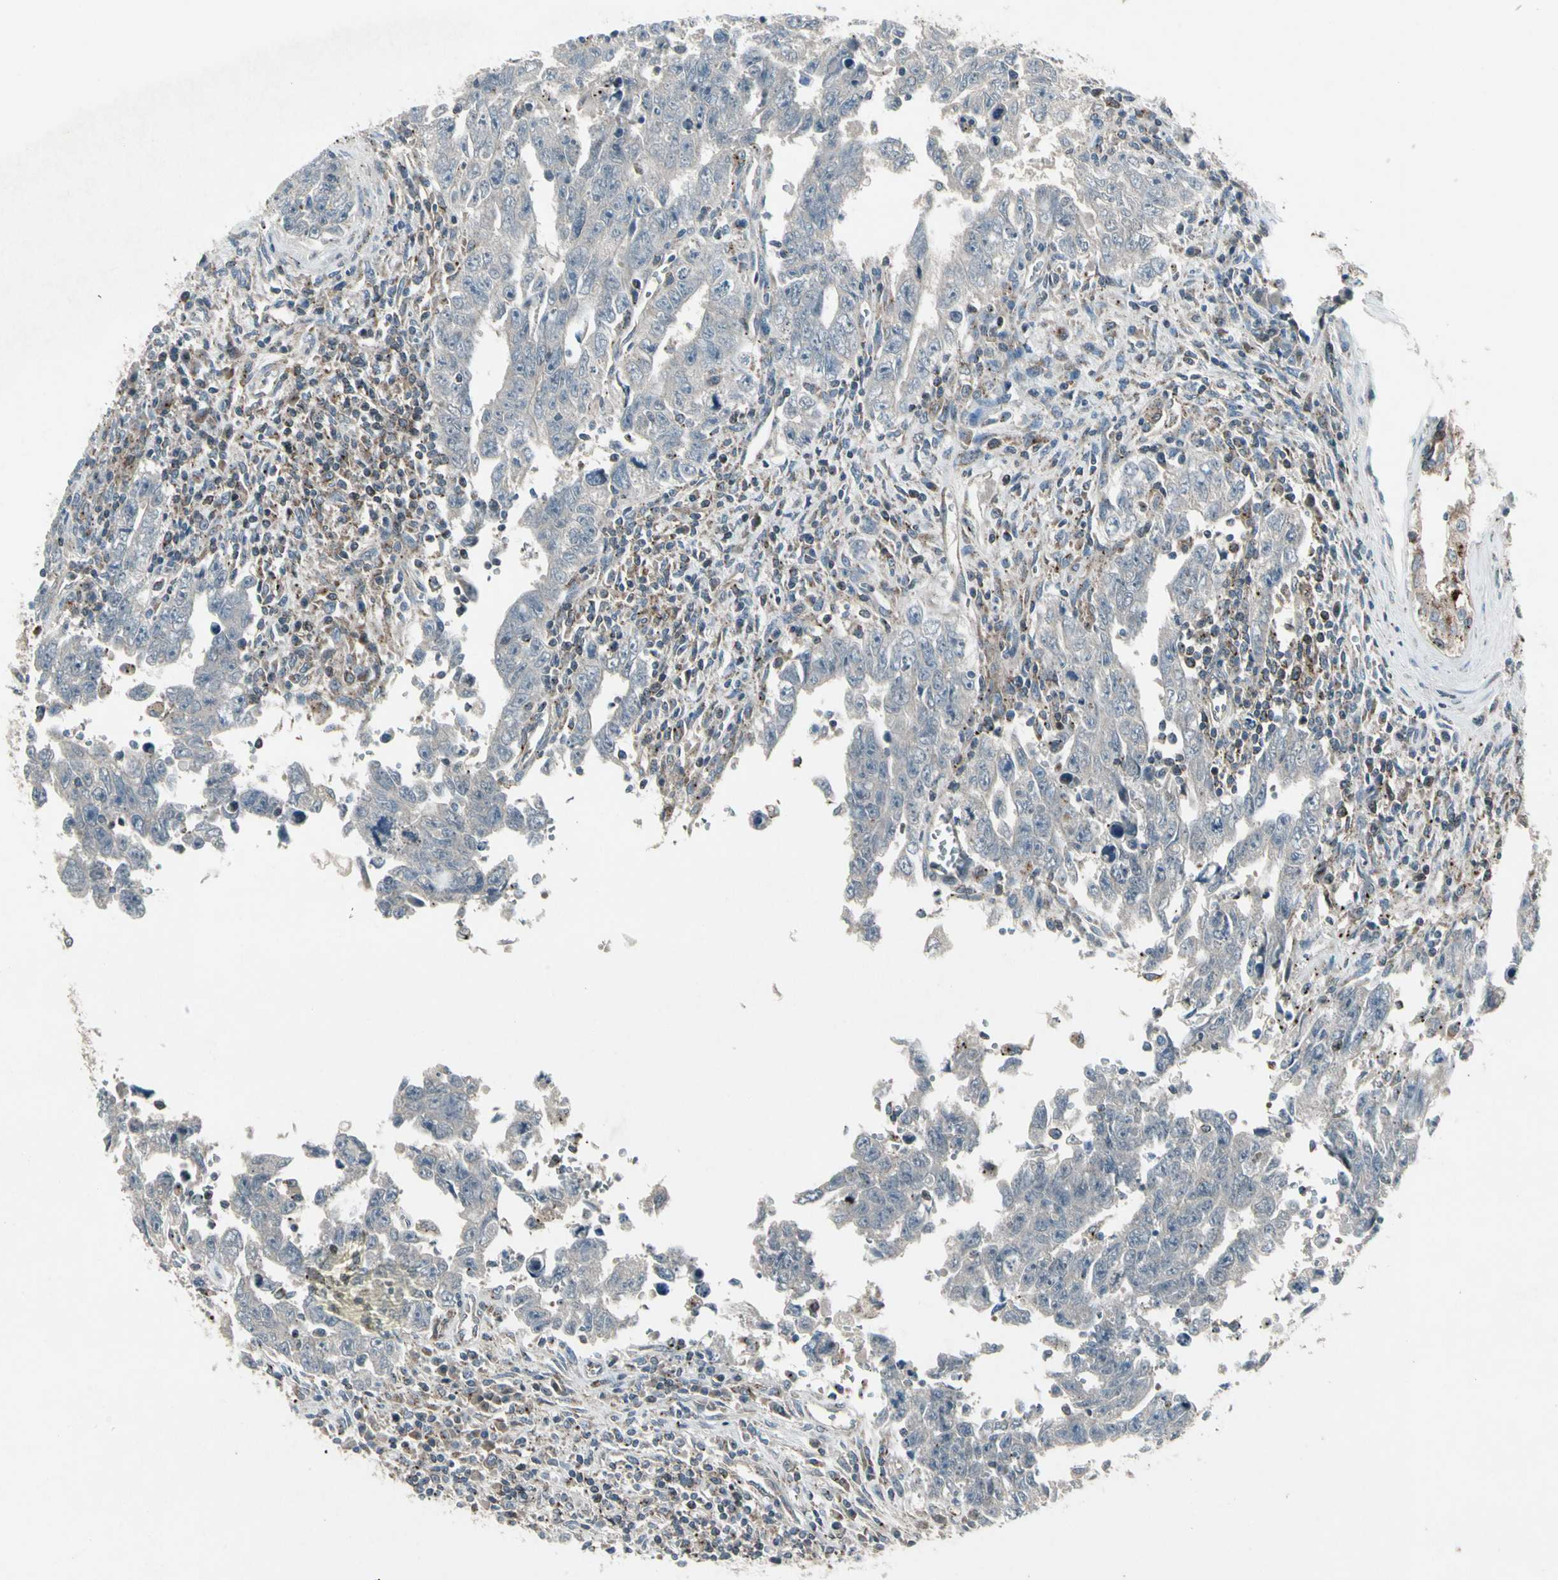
{"staining": {"intensity": "negative", "quantity": "none", "location": "none"}, "tissue": "testis cancer", "cell_type": "Tumor cells", "image_type": "cancer", "snomed": [{"axis": "morphology", "description": "Carcinoma, Embryonal, NOS"}, {"axis": "topography", "description": "Testis"}], "caption": "Photomicrograph shows no protein positivity in tumor cells of embryonal carcinoma (testis) tissue.", "gene": "NMI", "patient": {"sex": "male", "age": 28}}